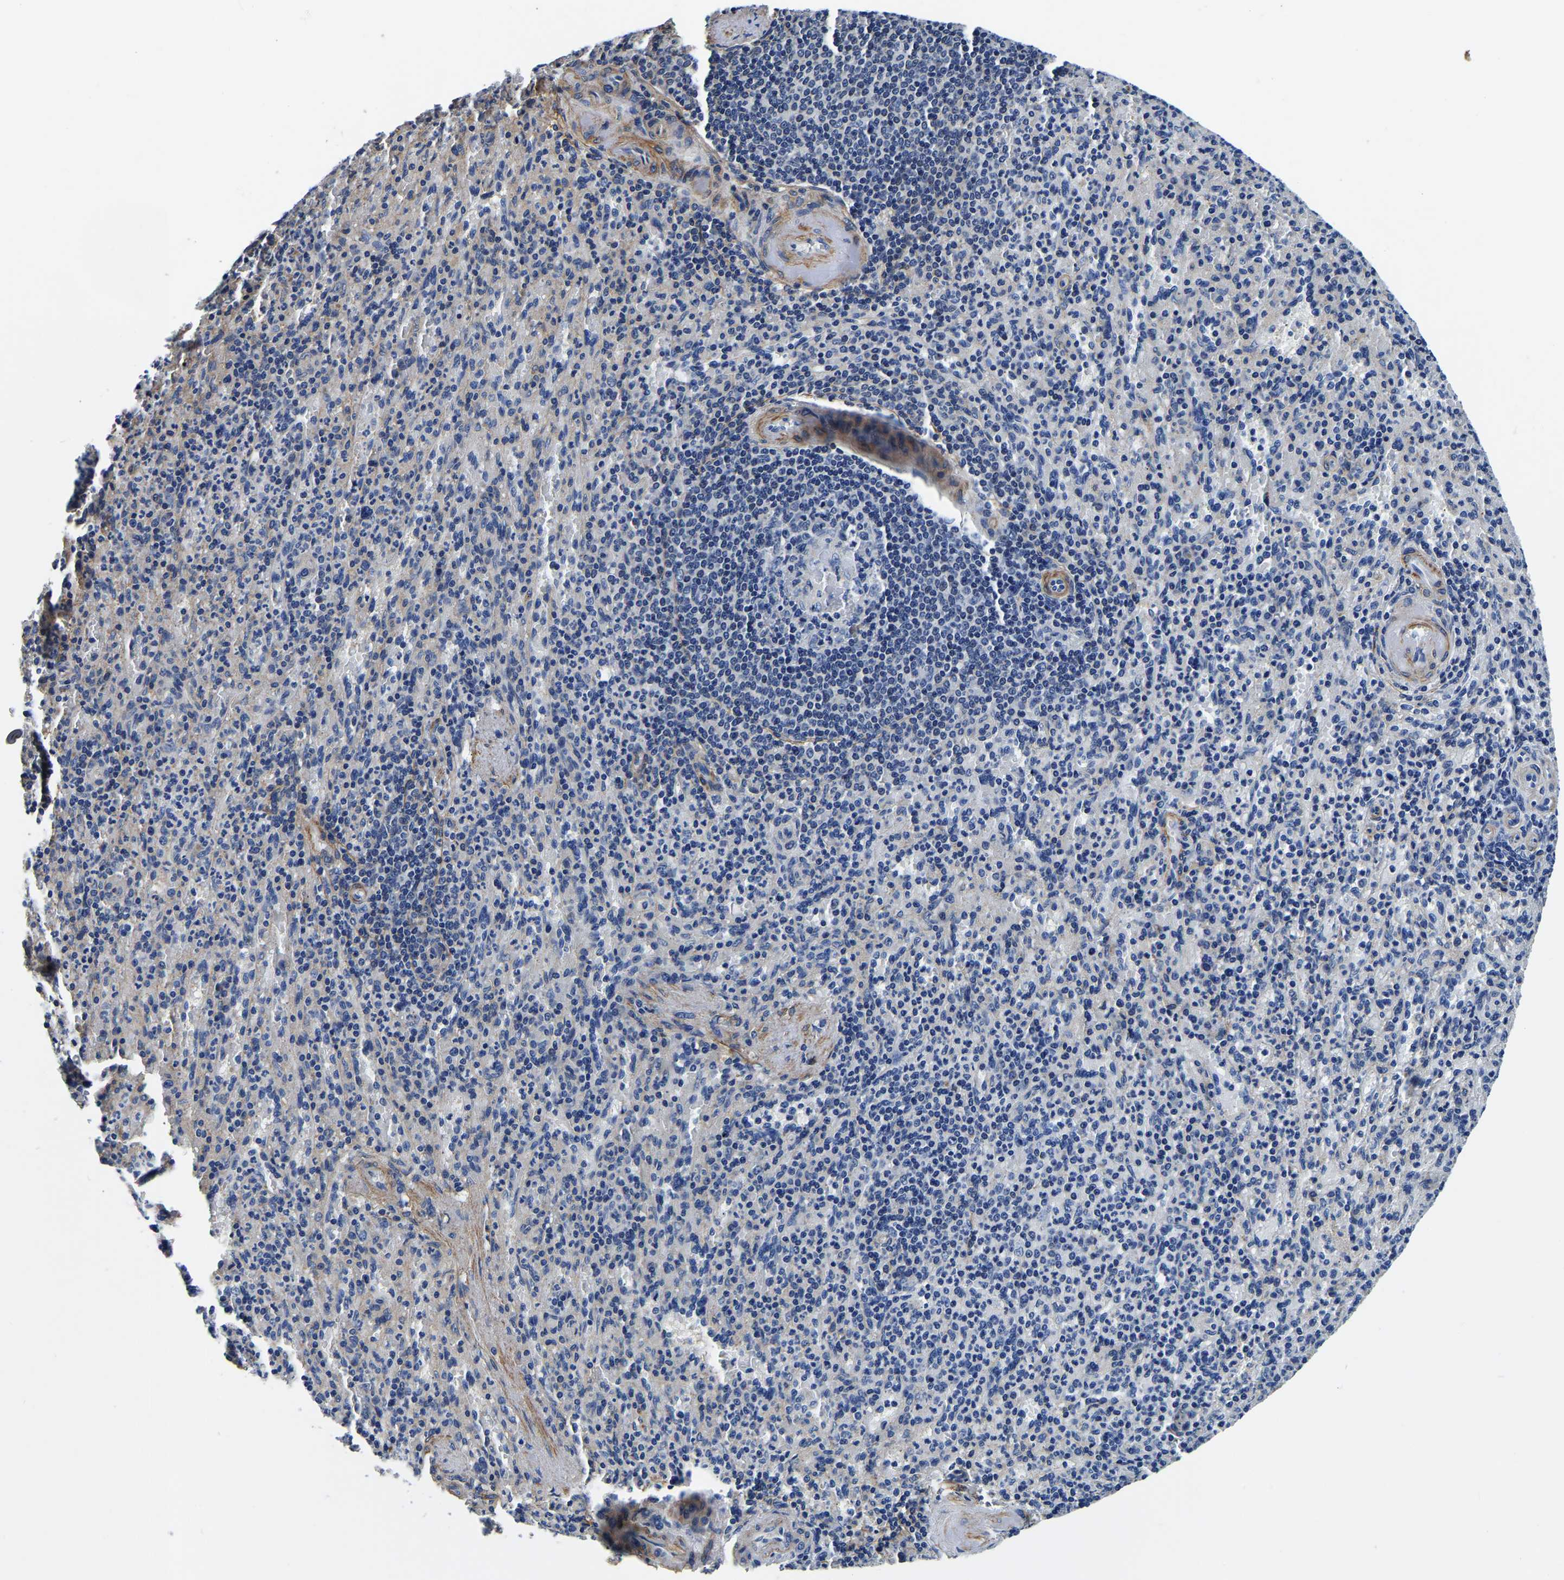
{"staining": {"intensity": "negative", "quantity": "none", "location": "none"}, "tissue": "spleen", "cell_type": "Cells in red pulp", "image_type": "normal", "snomed": [{"axis": "morphology", "description": "Normal tissue, NOS"}, {"axis": "topography", "description": "Spleen"}], "caption": "Cells in red pulp are negative for protein expression in normal human spleen. The staining was performed using DAB to visualize the protein expression in brown, while the nuclei were stained in blue with hematoxylin (Magnification: 20x).", "gene": "KCTD17", "patient": {"sex": "female", "age": 74}}